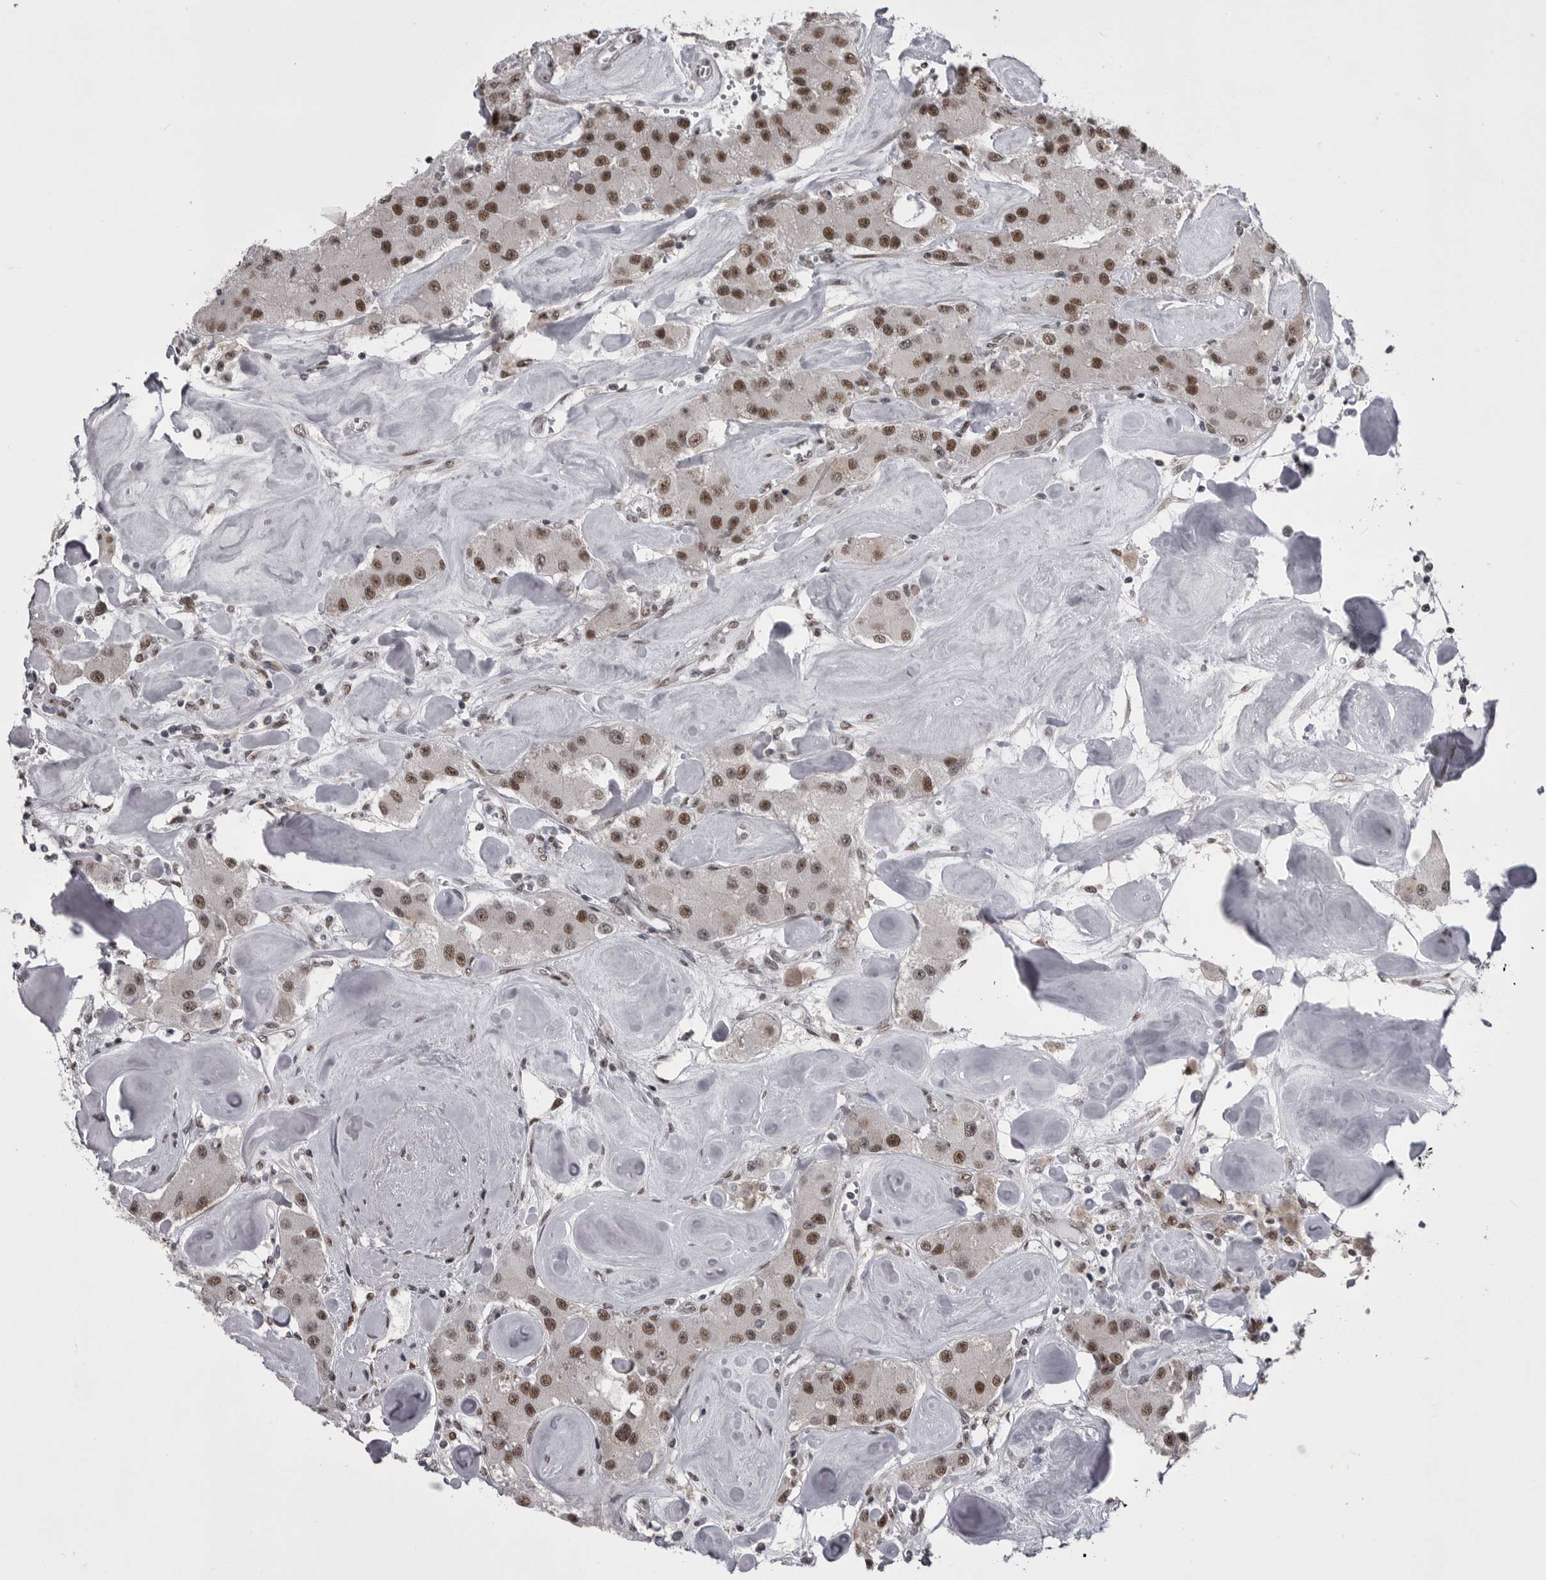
{"staining": {"intensity": "moderate", "quantity": ">75%", "location": "nuclear"}, "tissue": "carcinoid", "cell_type": "Tumor cells", "image_type": "cancer", "snomed": [{"axis": "morphology", "description": "Carcinoid, malignant, NOS"}, {"axis": "topography", "description": "Pancreas"}], "caption": "Moderate nuclear protein expression is present in approximately >75% of tumor cells in carcinoid. (IHC, brightfield microscopy, high magnification).", "gene": "MEPCE", "patient": {"sex": "male", "age": 41}}